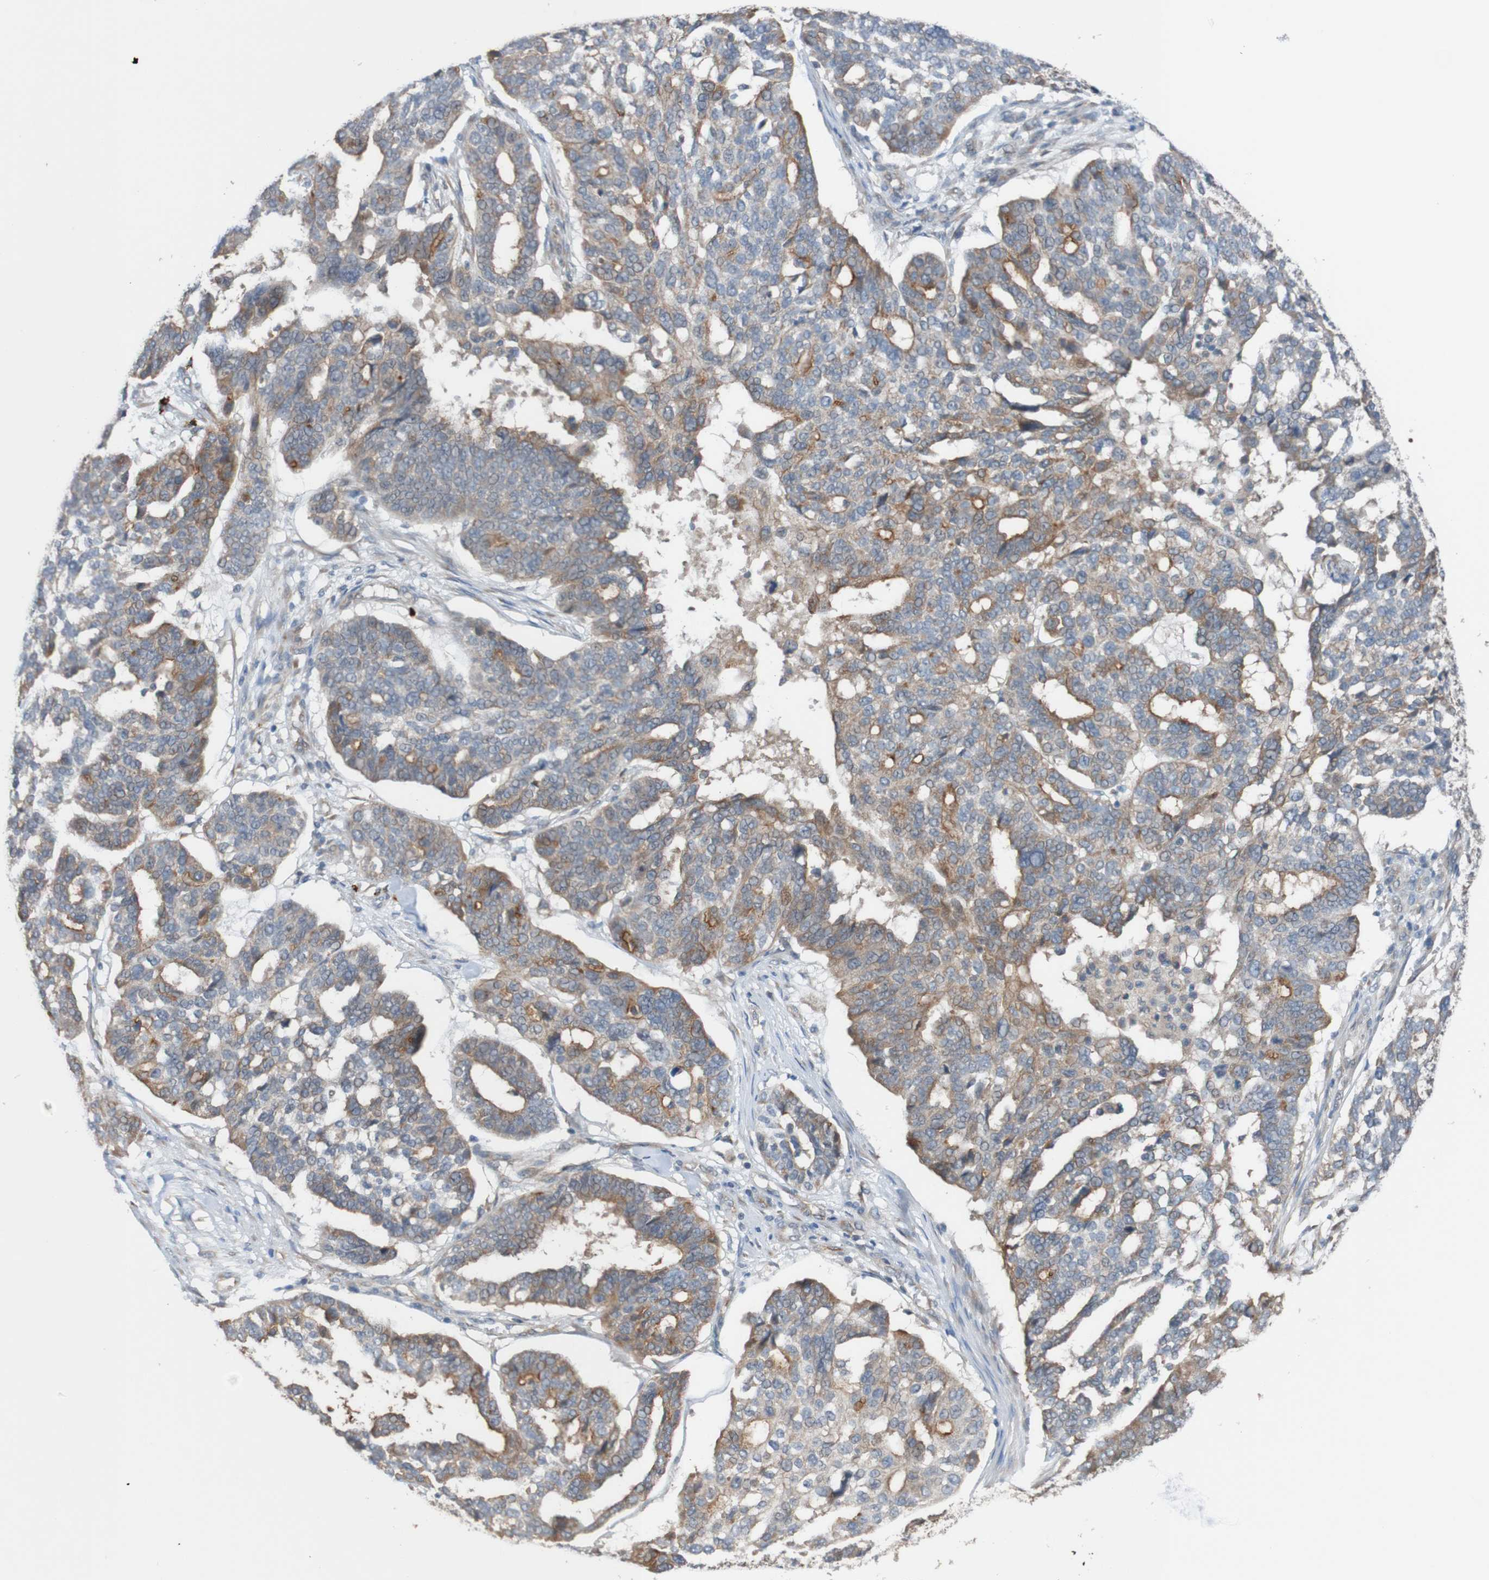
{"staining": {"intensity": "moderate", "quantity": "25%-75%", "location": "cytoplasmic/membranous"}, "tissue": "ovarian cancer", "cell_type": "Tumor cells", "image_type": "cancer", "snomed": [{"axis": "morphology", "description": "Cystadenocarcinoma, serous, NOS"}, {"axis": "topography", "description": "Ovary"}], "caption": "Brown immunohistochemical staining in ovarian serous cystadenocarcinoma displays moderate cytoplasmic/membranous expression in approximately 25%-75% of tumor cells.", "gene": "ST8SIA6", "patient": {"sex": "female", "age": 59}}